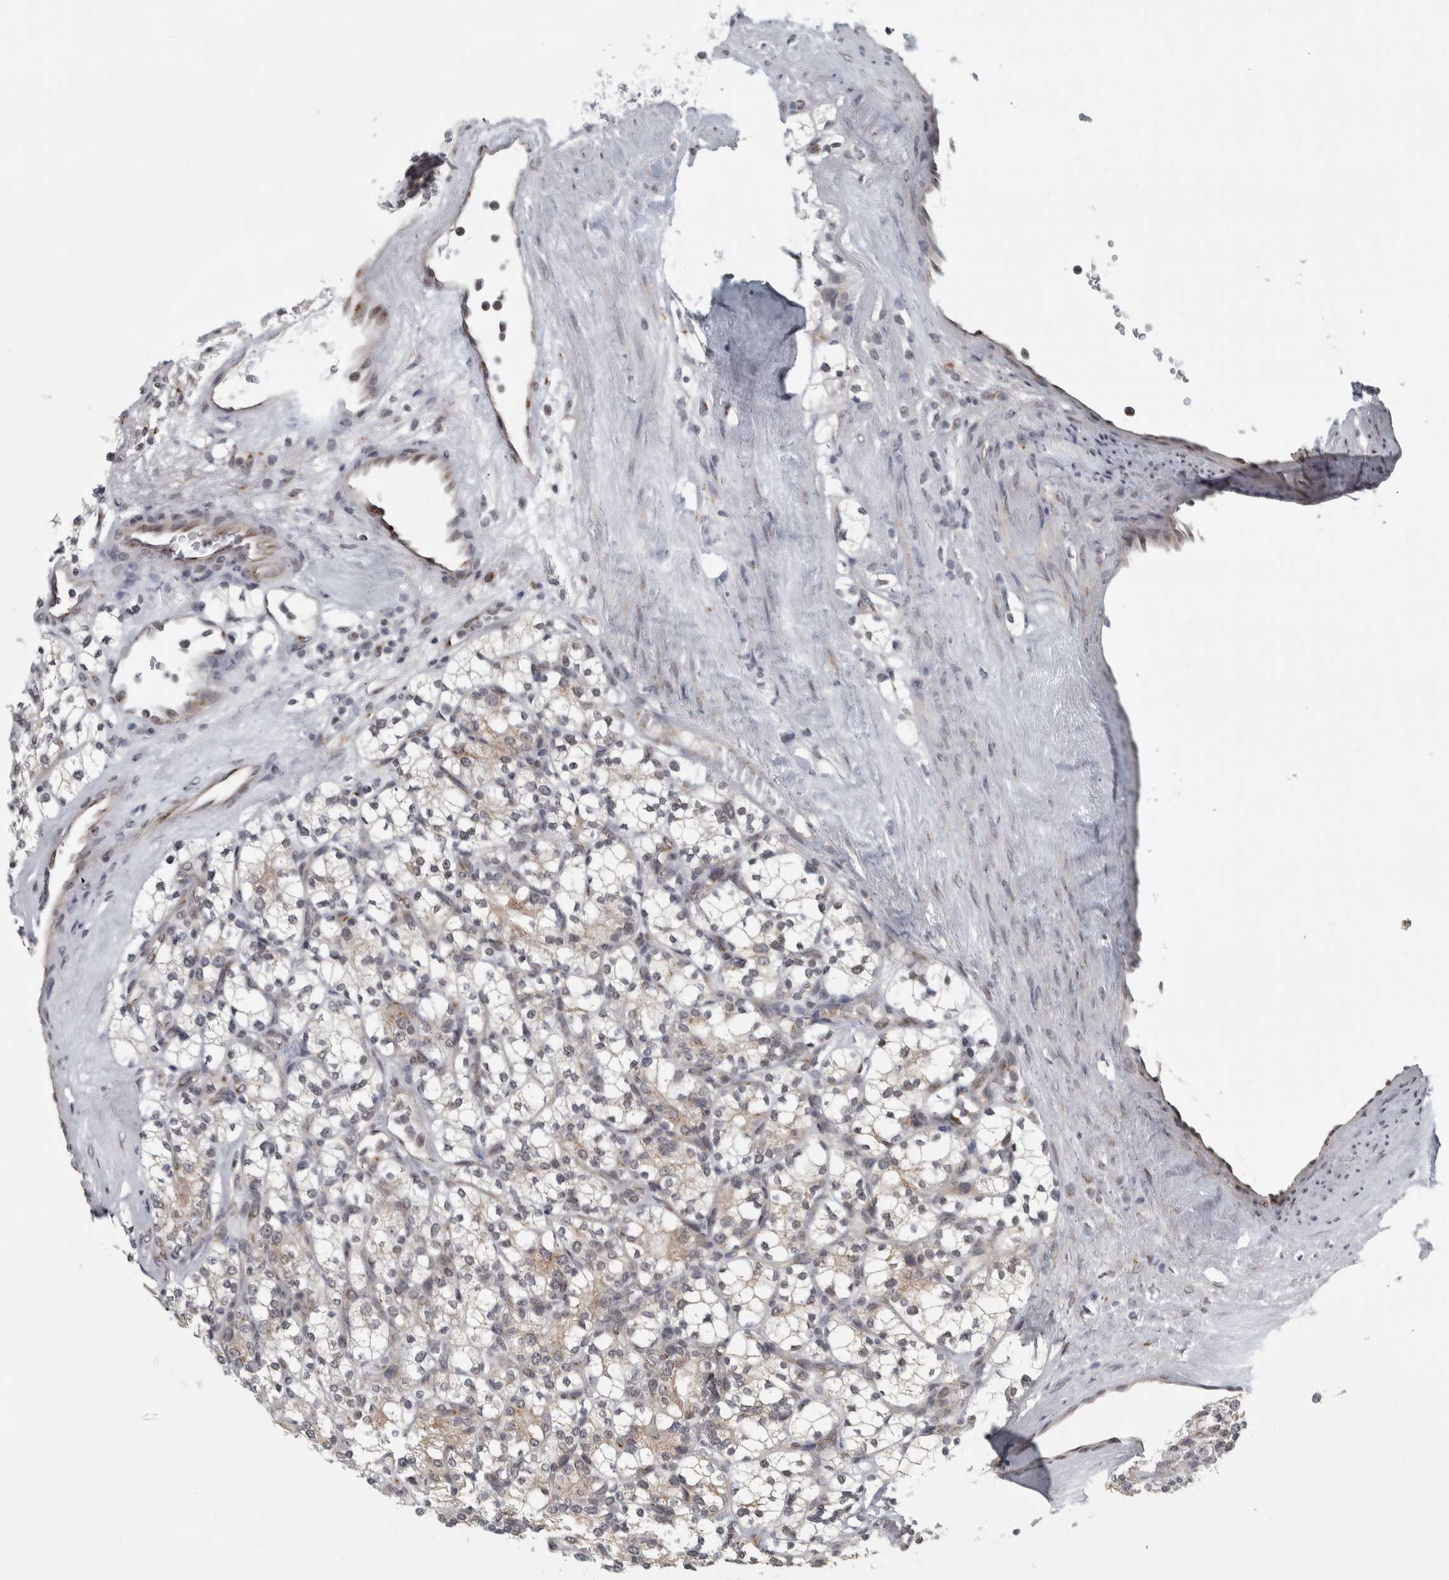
{"staining": {"intensity": "weak", "quantity": "25%-75%", "location": "cytoplasmic/membranous"}, "tissue": "renal cancer", "cell_type": "Tumor cells", "image_type": "cancer", "snomed": [{"axis": "morphology", "description": "Adenocarcinoma, NOS"}, {"axis": "topography", "description": "Kidney"}], "caption": "Immunohistochemistry micrograph of adenocarcinoma (renal) stained for a protein (brown), which exhibits low levels of weak cytoplasmic/membranous staining in about 25%-75% of tumor cells.", "gene": "ZMYND8", "patient": {"sex": "male", "age": 77}}